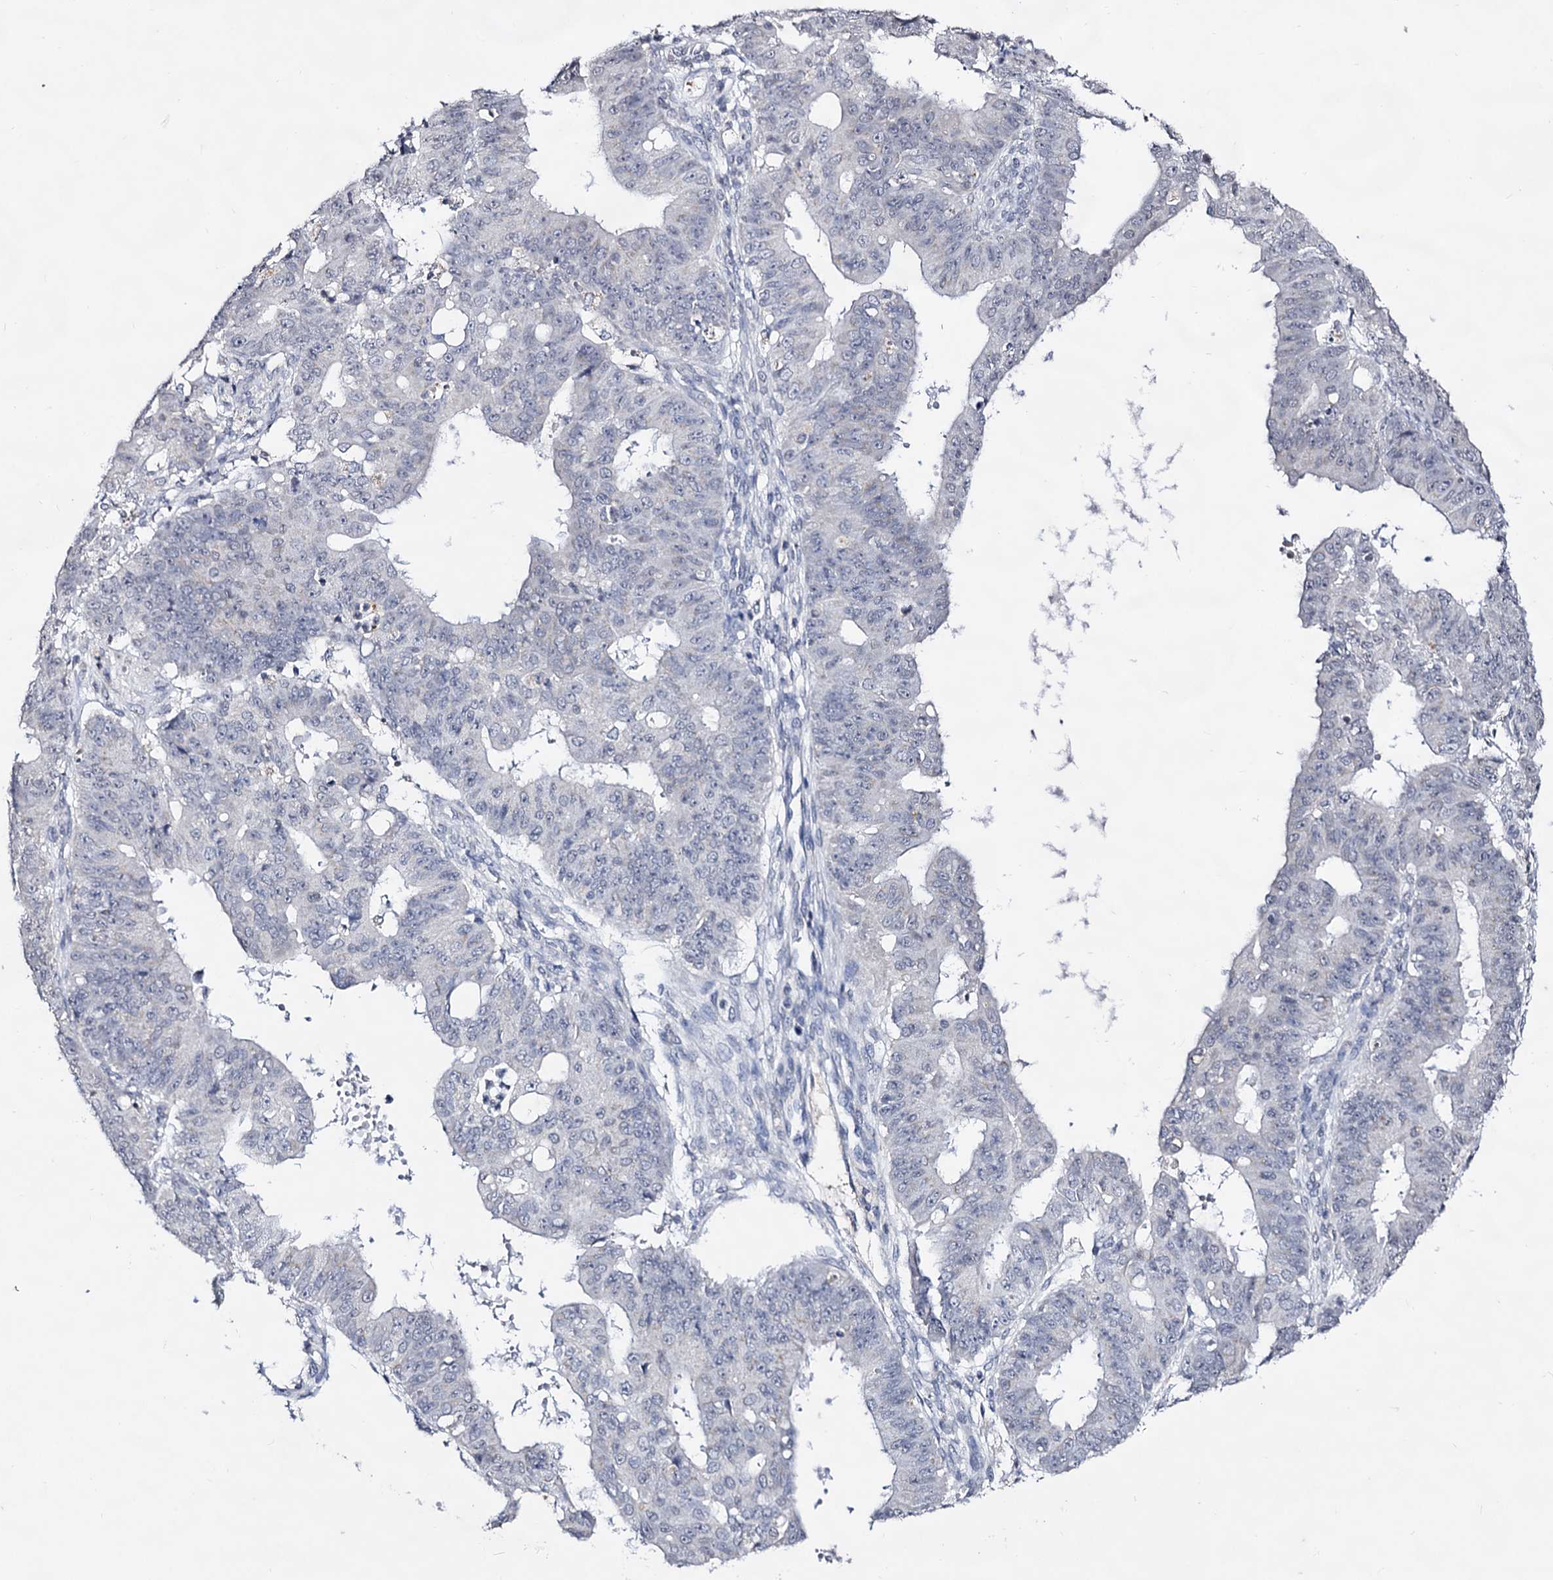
{"staining": {"intensity": "negative", "quantity": "none", "location": "none"}, "tissue": "ovarian cancer", "cell_type": "Tumor cells", "image_type": "cancer", "snomed": [{"axis": "morphology", "description": "Carcinoma, endometroid"}, {"axis": "topography", "description": "Appendix"}, {"axis": "topography", "description": "Ovary"}], "caption": "This histopathology image is of endometroid carcinoma (ovarian) stained with immunohistochemistry (IHC) to label a protein in brown with the nuclei are counter-stained blue. There is no expression in tumor cells.", "gene": "PLIN1", "patient": {"sex": "female", "age": 42}}